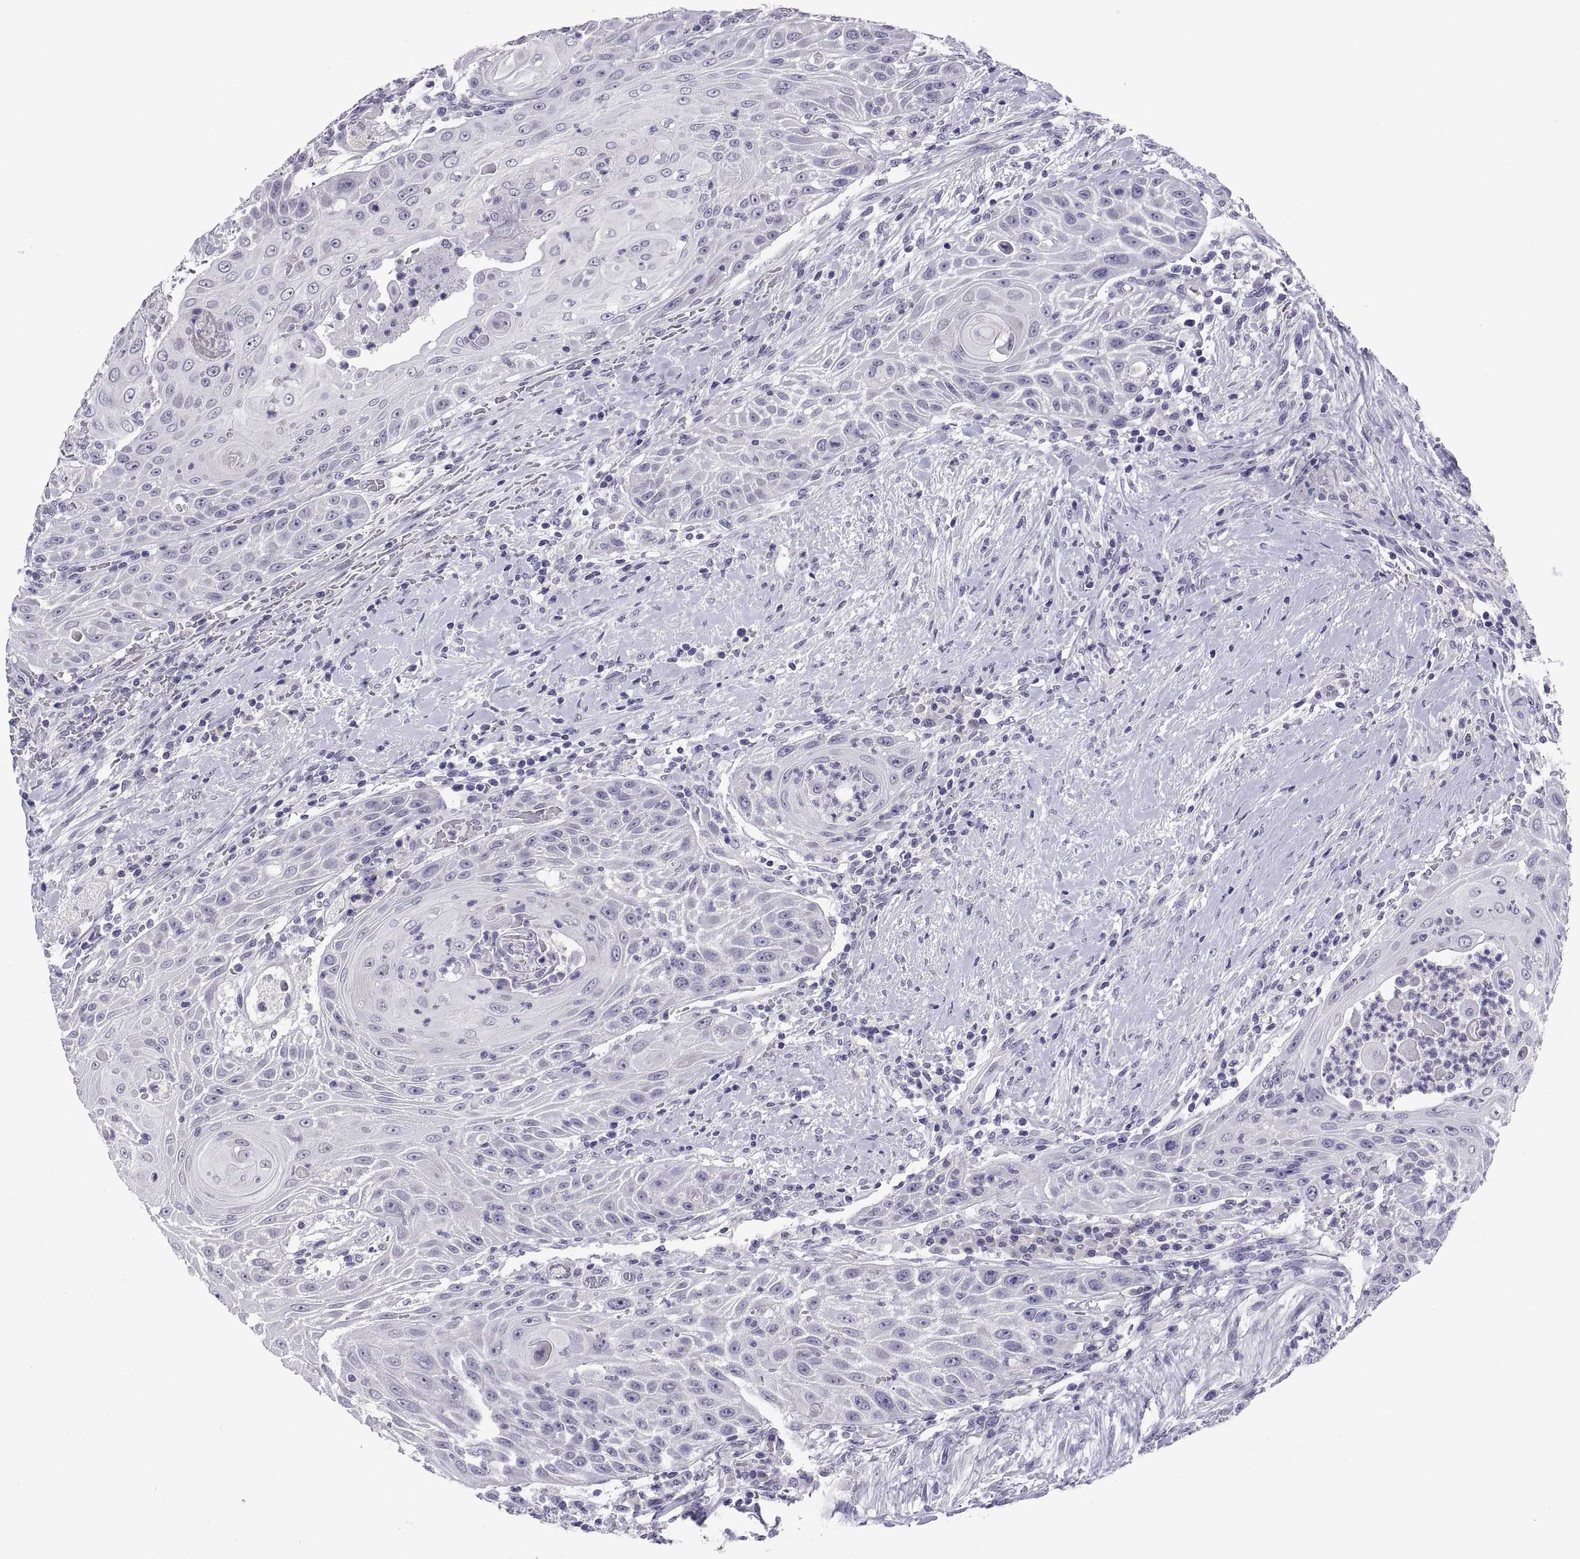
{"staining": {"intensity": "negative", "quantity": "none", "location": "none"}, "tissue": "head and neck cancer", "cell_type": "Tumor cells", "image_type": "cancer", "snomed": [{"axis": "morphology", "description": "Squamous cell carcinoma, NOS"}, {"axis": "topography", "description": "Head-Neck"}], "caption": "Immunohistochemistry photomicrograph of head and neck cancer stained for a protein (brown), which displays no positivity in tumor cells. (DAB (3,3'-diaminobenzidine) immunohistochemistry (IHC), high magnification).", "gene": "TEX13A", "patient": {"sex": "male", "age": 69}}